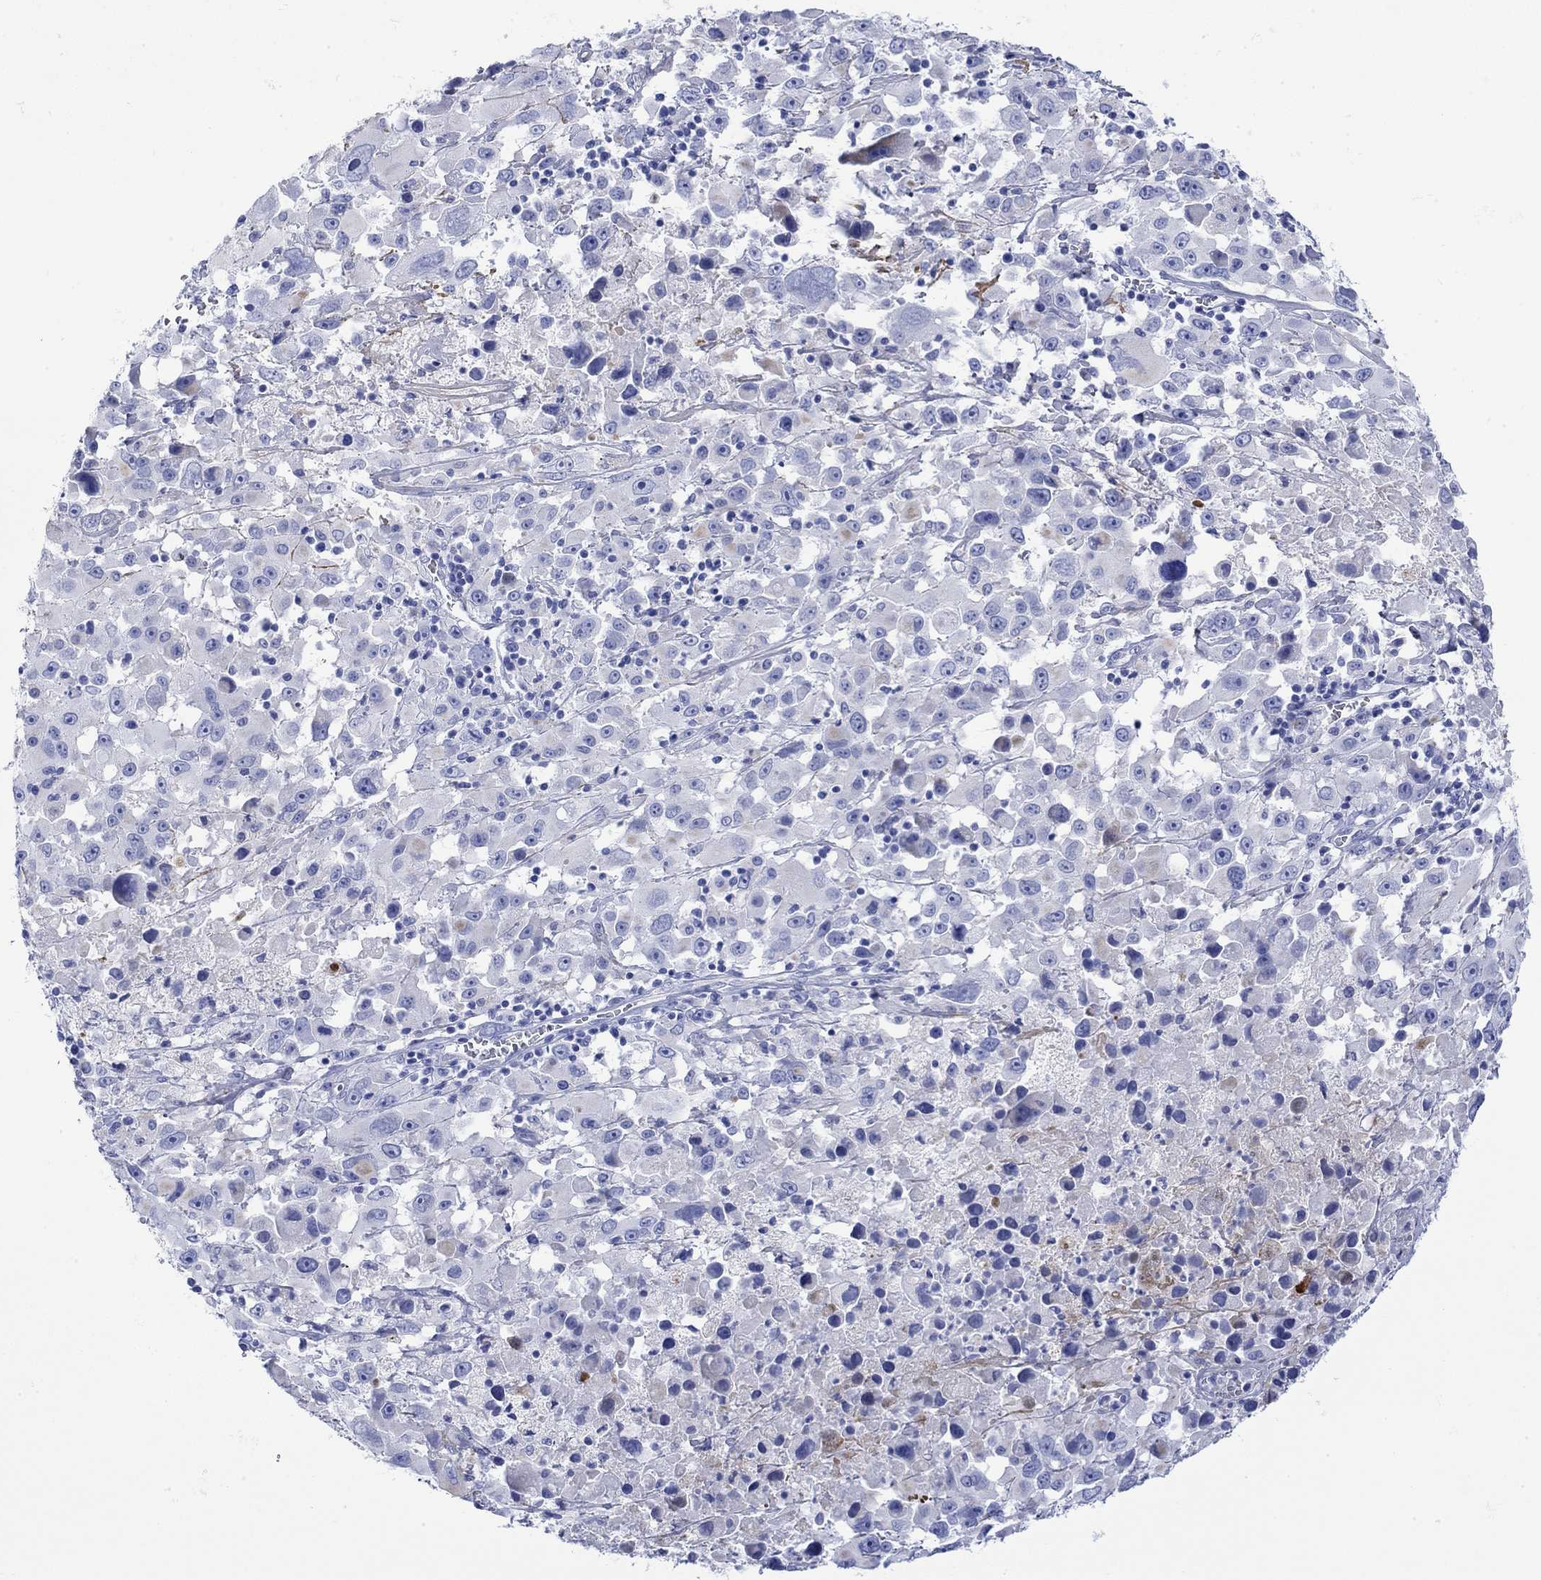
{"staining": {"intensity": "negative", "quantity": "none", "location": "none"}, "tissue": "melanoma", "cell_type": "Tumor cells", "image_type": "cancer", "snomed": [{"axis": "morphology", "description": "Malignant melanoma, Metastatic site"}, {"axis": "topography", "description": "Lymph node"}], "caption": "Immunohistochemical staining of human malignant melanoma (metastatic site) shows no significant staining in tumor cells. (Brightfield microscopy of DAB immunohistochemistry at high magnification).", "gene": "ANKMY1", "patient": {"sex": "male", "age": 50}}